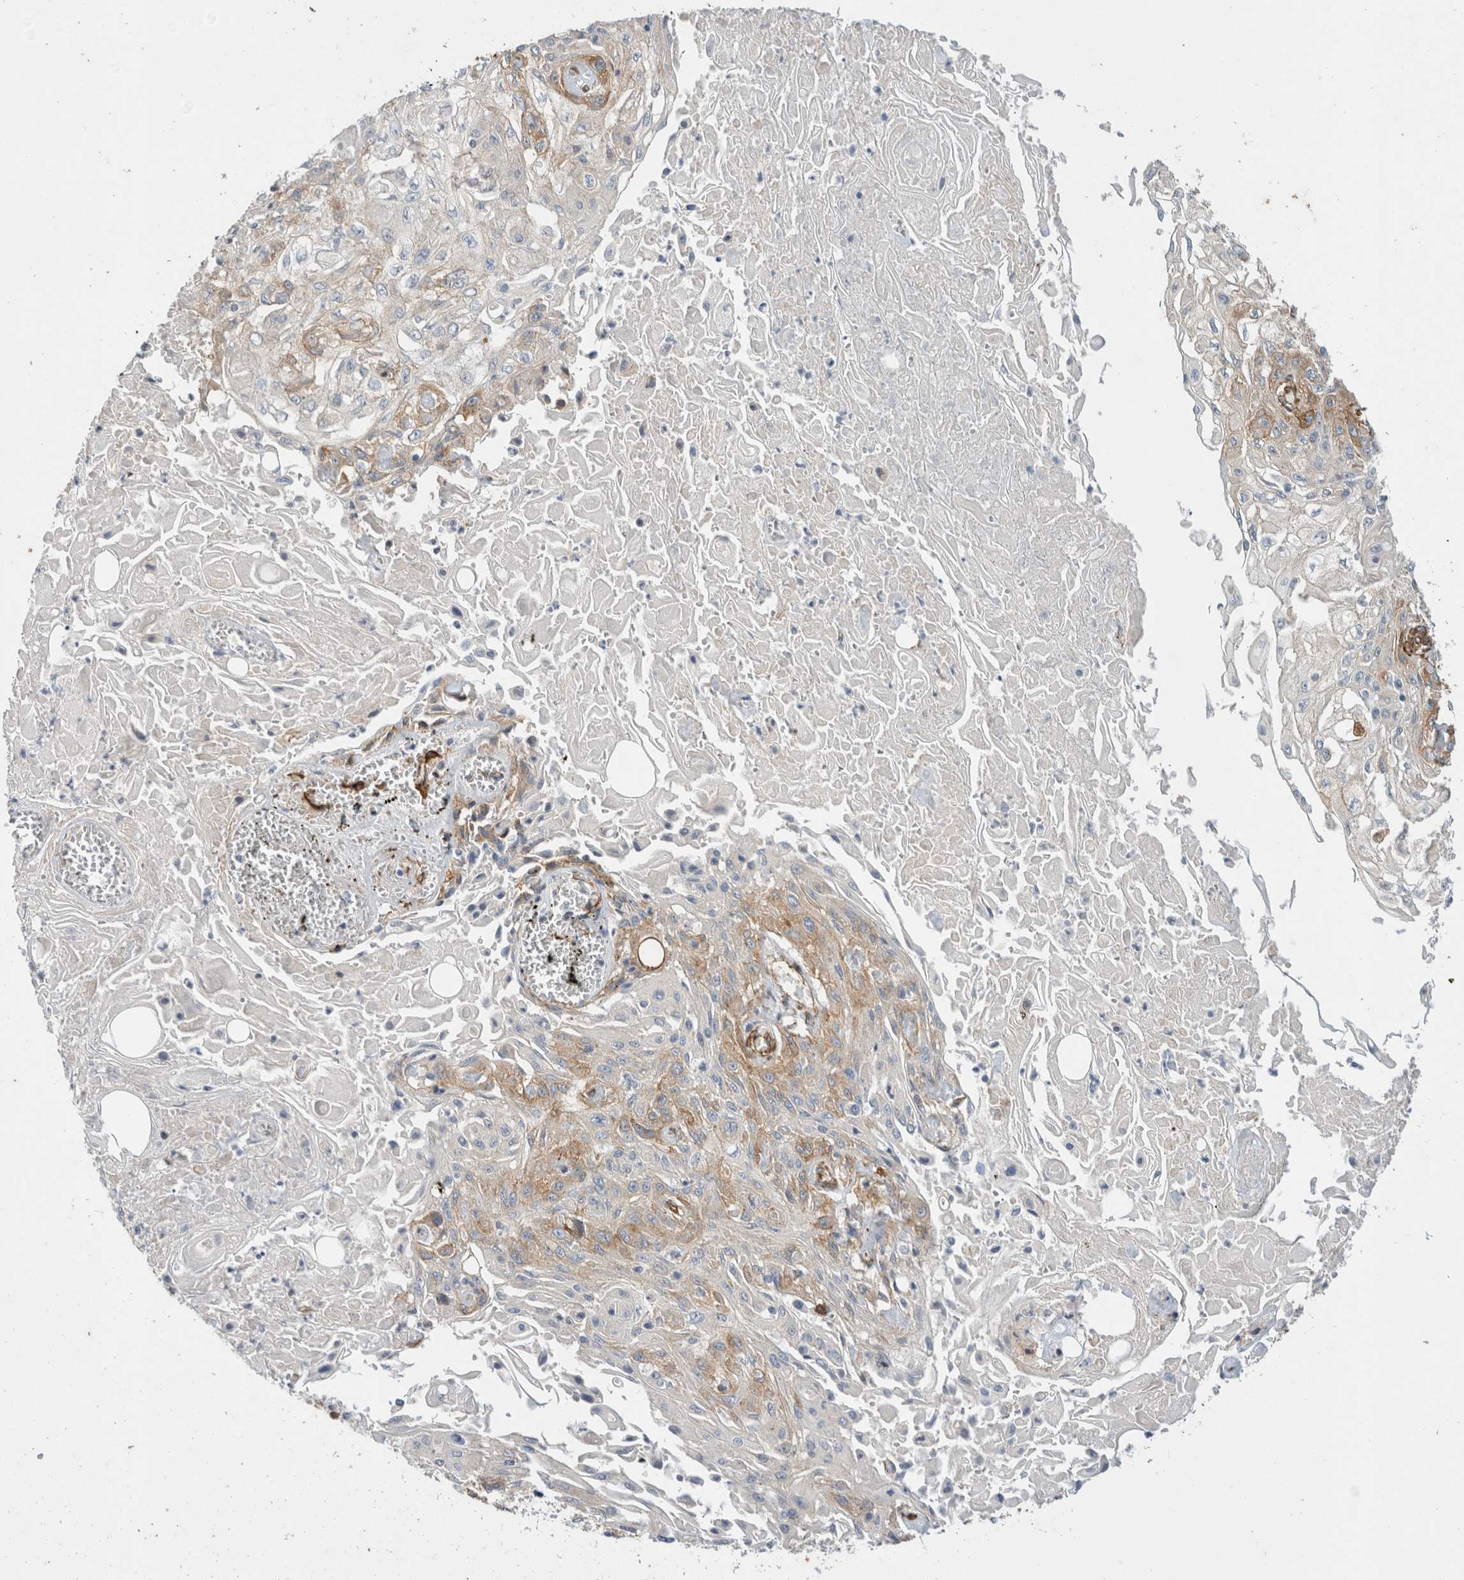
{"staining": {"intensity": "moderate", "quantity": "<25%", "location": "cytoplasmic/membranous"}, "tissue": "skin cancer", "cell_type": "Tumor cells", "image_type": "cancer", "snomed": [{"axis": "morphology", "description": "Squamous cell carcinoma, NOS"}, {"axis": "morphology", "description": "Squamous cell carcinoma, metastatic, NOS"}, {"axis": "topography", "description": "Skin"}, {"axis": "topography", "description": "Lymph node"}], "caption": "High-power microscopy captured an immunohistochemistry (IHC) photomicrograph of skin squamous cell carcinoma, revealing moderate cytoplasmic/membranous expression in approximately <25% of tumor cells.", "gene": "JMJD4", "patient": {"sex": "male", "age": 75}}